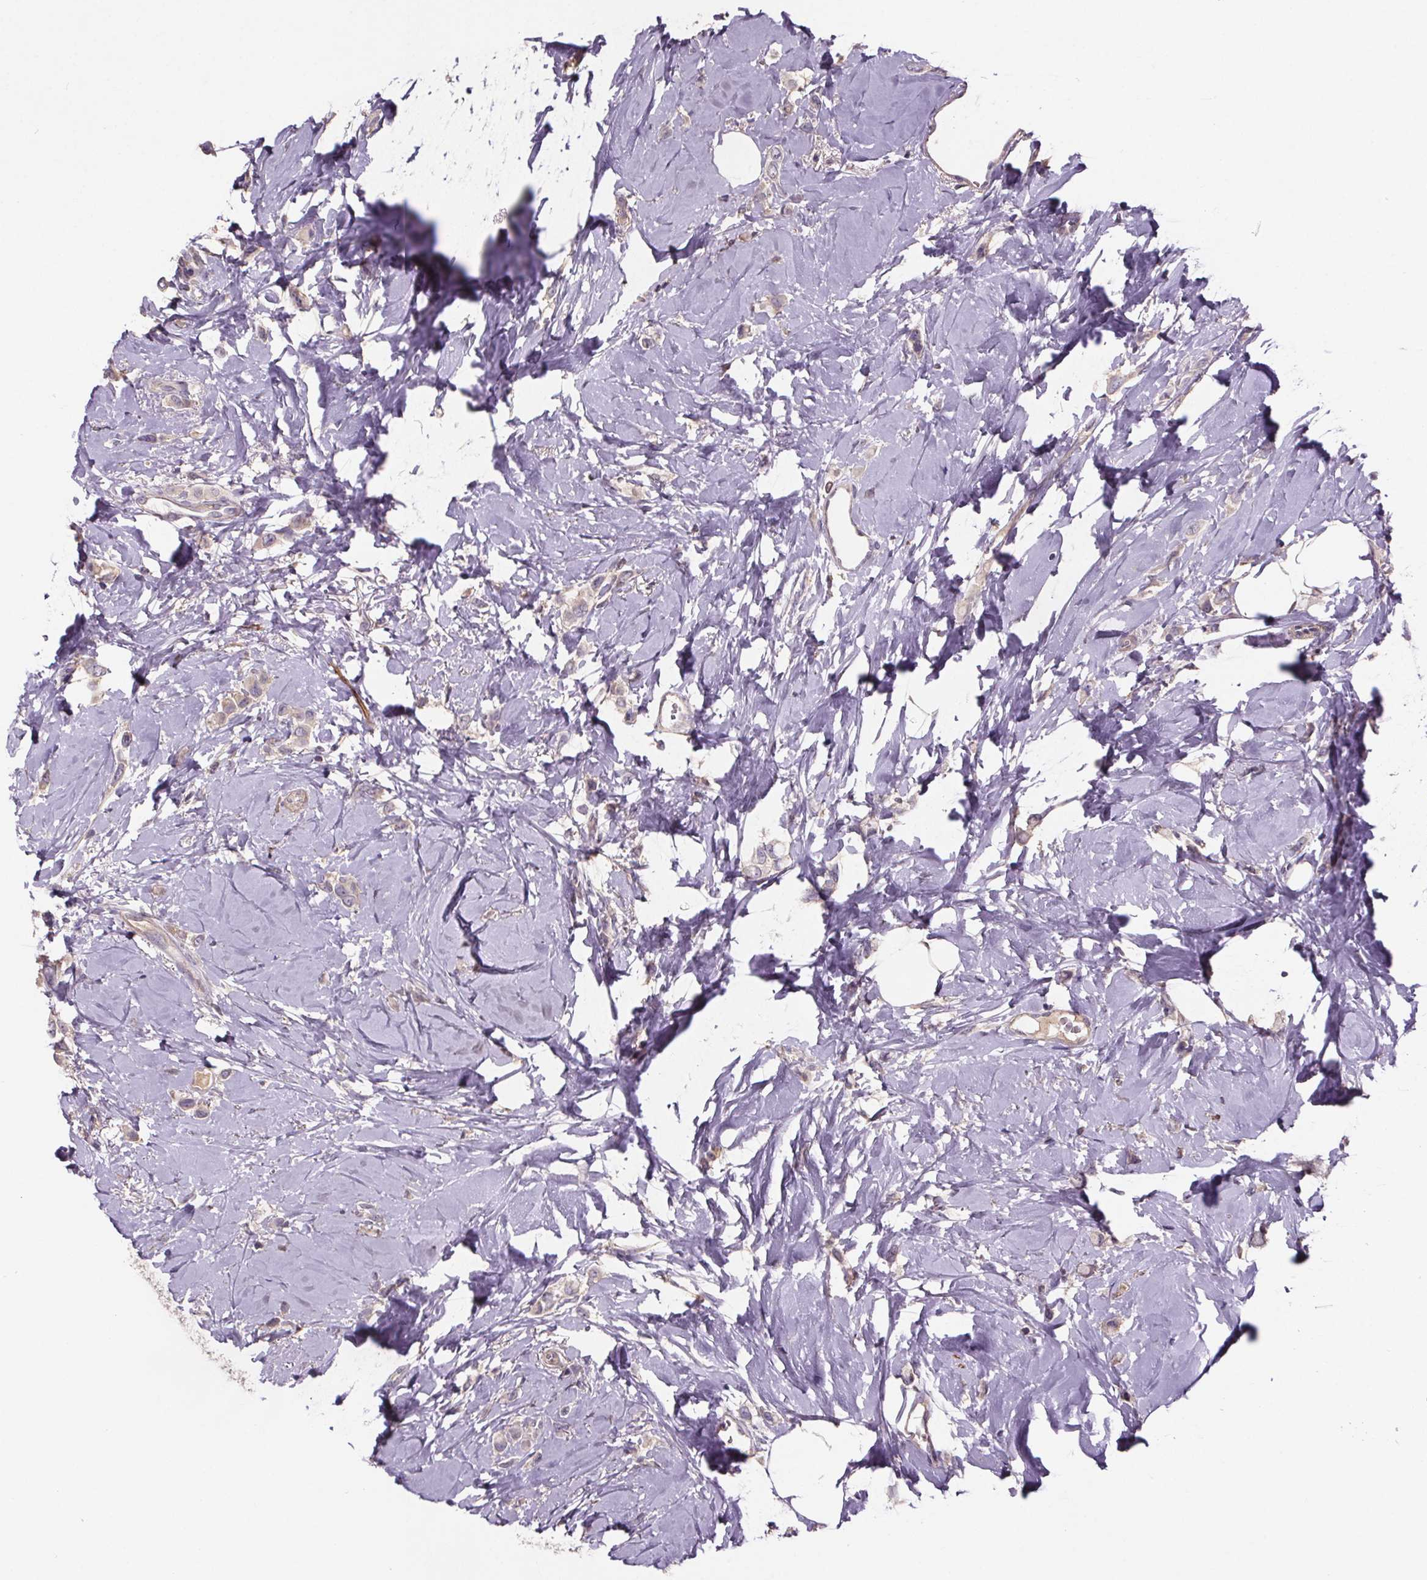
{"staining": {"intensity": "negative", "quantity": "none", "location": "none"}, "tissue": "breast cancer", "cell_type": "Tumor cells", "image_type": "cancer", "snomed": [{"axis": "morphology", "description": "Lobular carcinoma"}, {"axis": "topography", "description": "Breast"}], "caption": "Immunohistochemistry of lobular carcinoma (breast) displays no positivity in tumor cells.", "gene": "CLN3", "patient": {"sex": "female", "age": 66}}